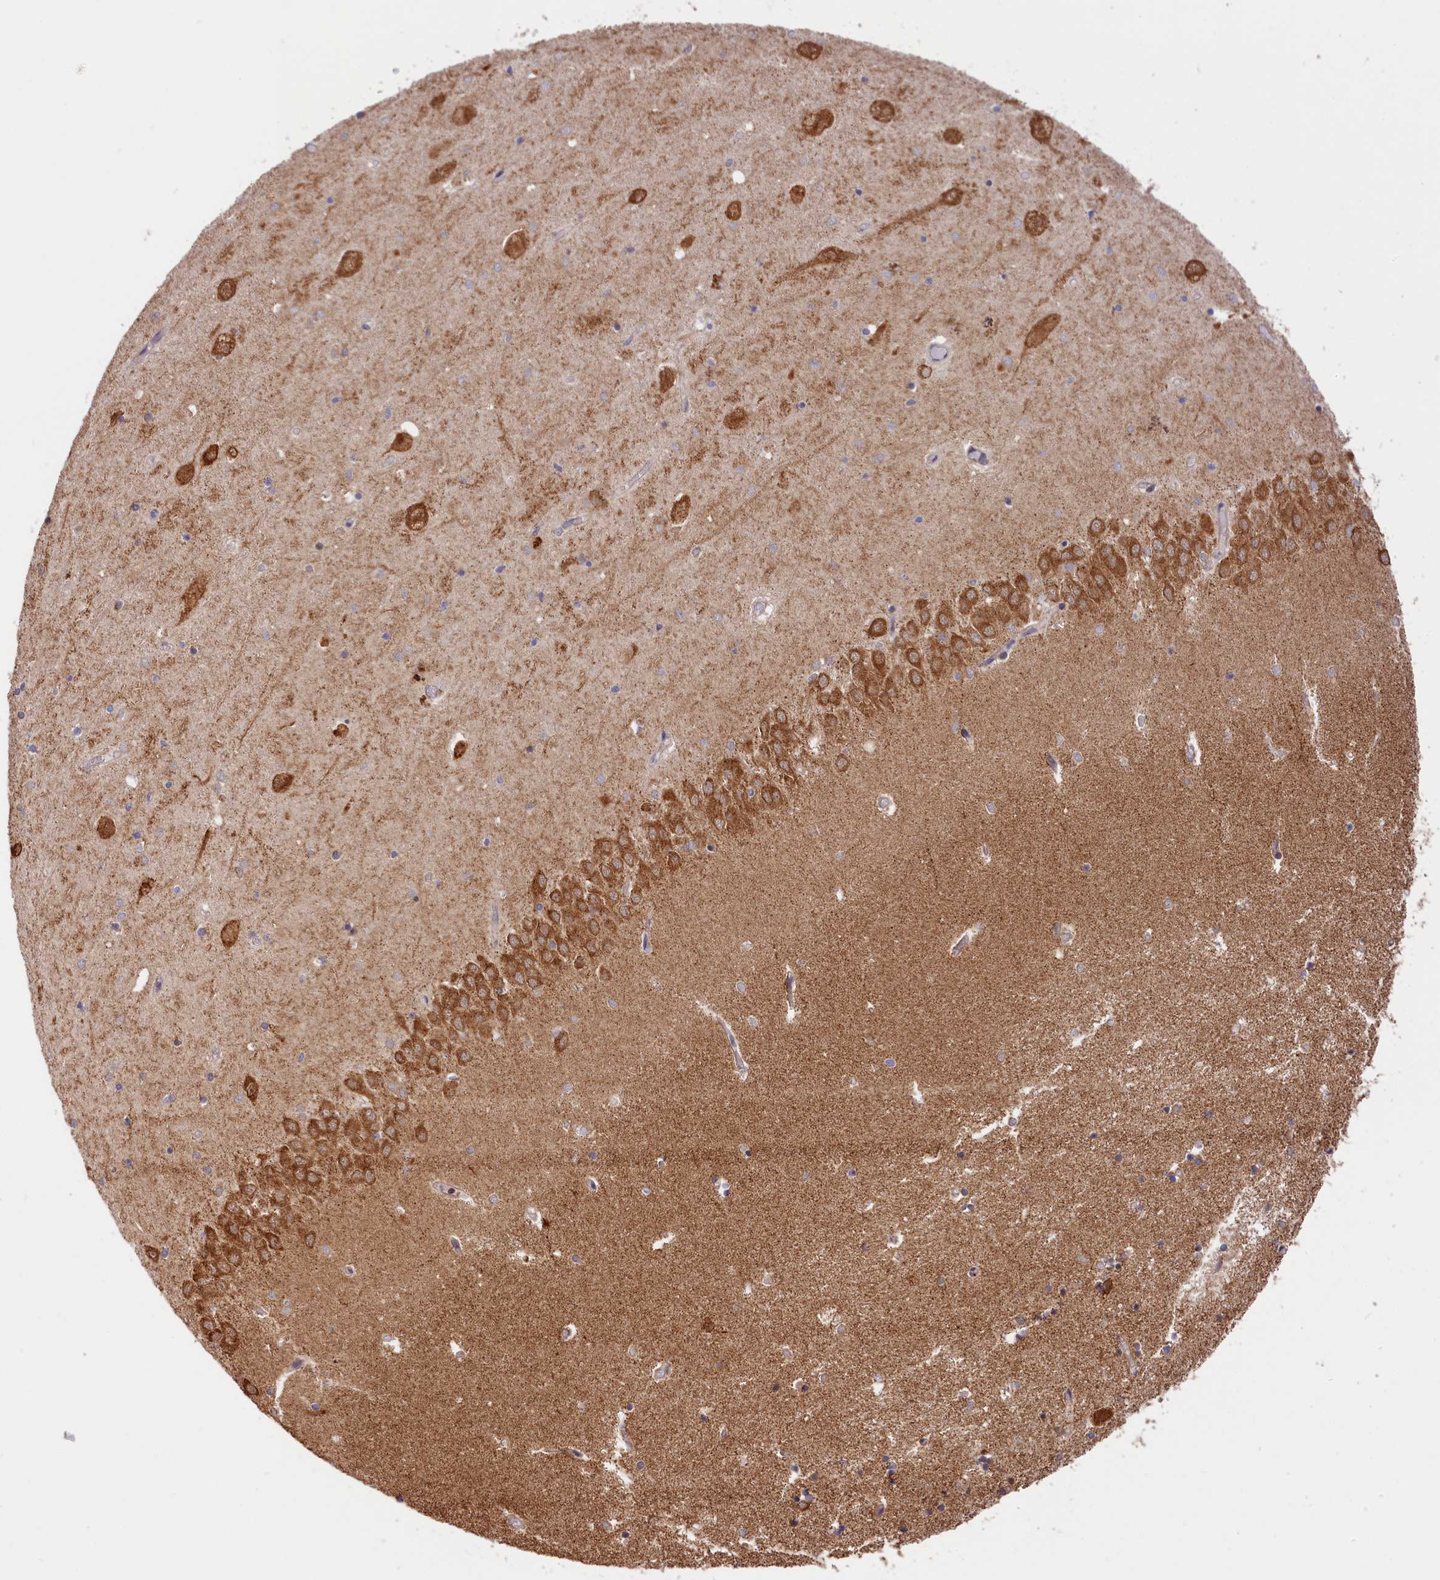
{"staining": {"intensity": "negative", "quantity": "none", "location": "none"}, "tissue": "hippocampus", "cell_type": "Glial cells", "image_type": "normal", "snomed": [{"axis": "morphology", "description": "Normal tissue, NOS"}, {"axis": "topography", "description": "Hippocampus"}], "caption": "Image shows no significant protein positivity in glial cells of benign hippocampus. (DAB immunohistochemistry, high magnification).", "gene": "CEP44", "patient": {"sex": "male", "age": 70}}